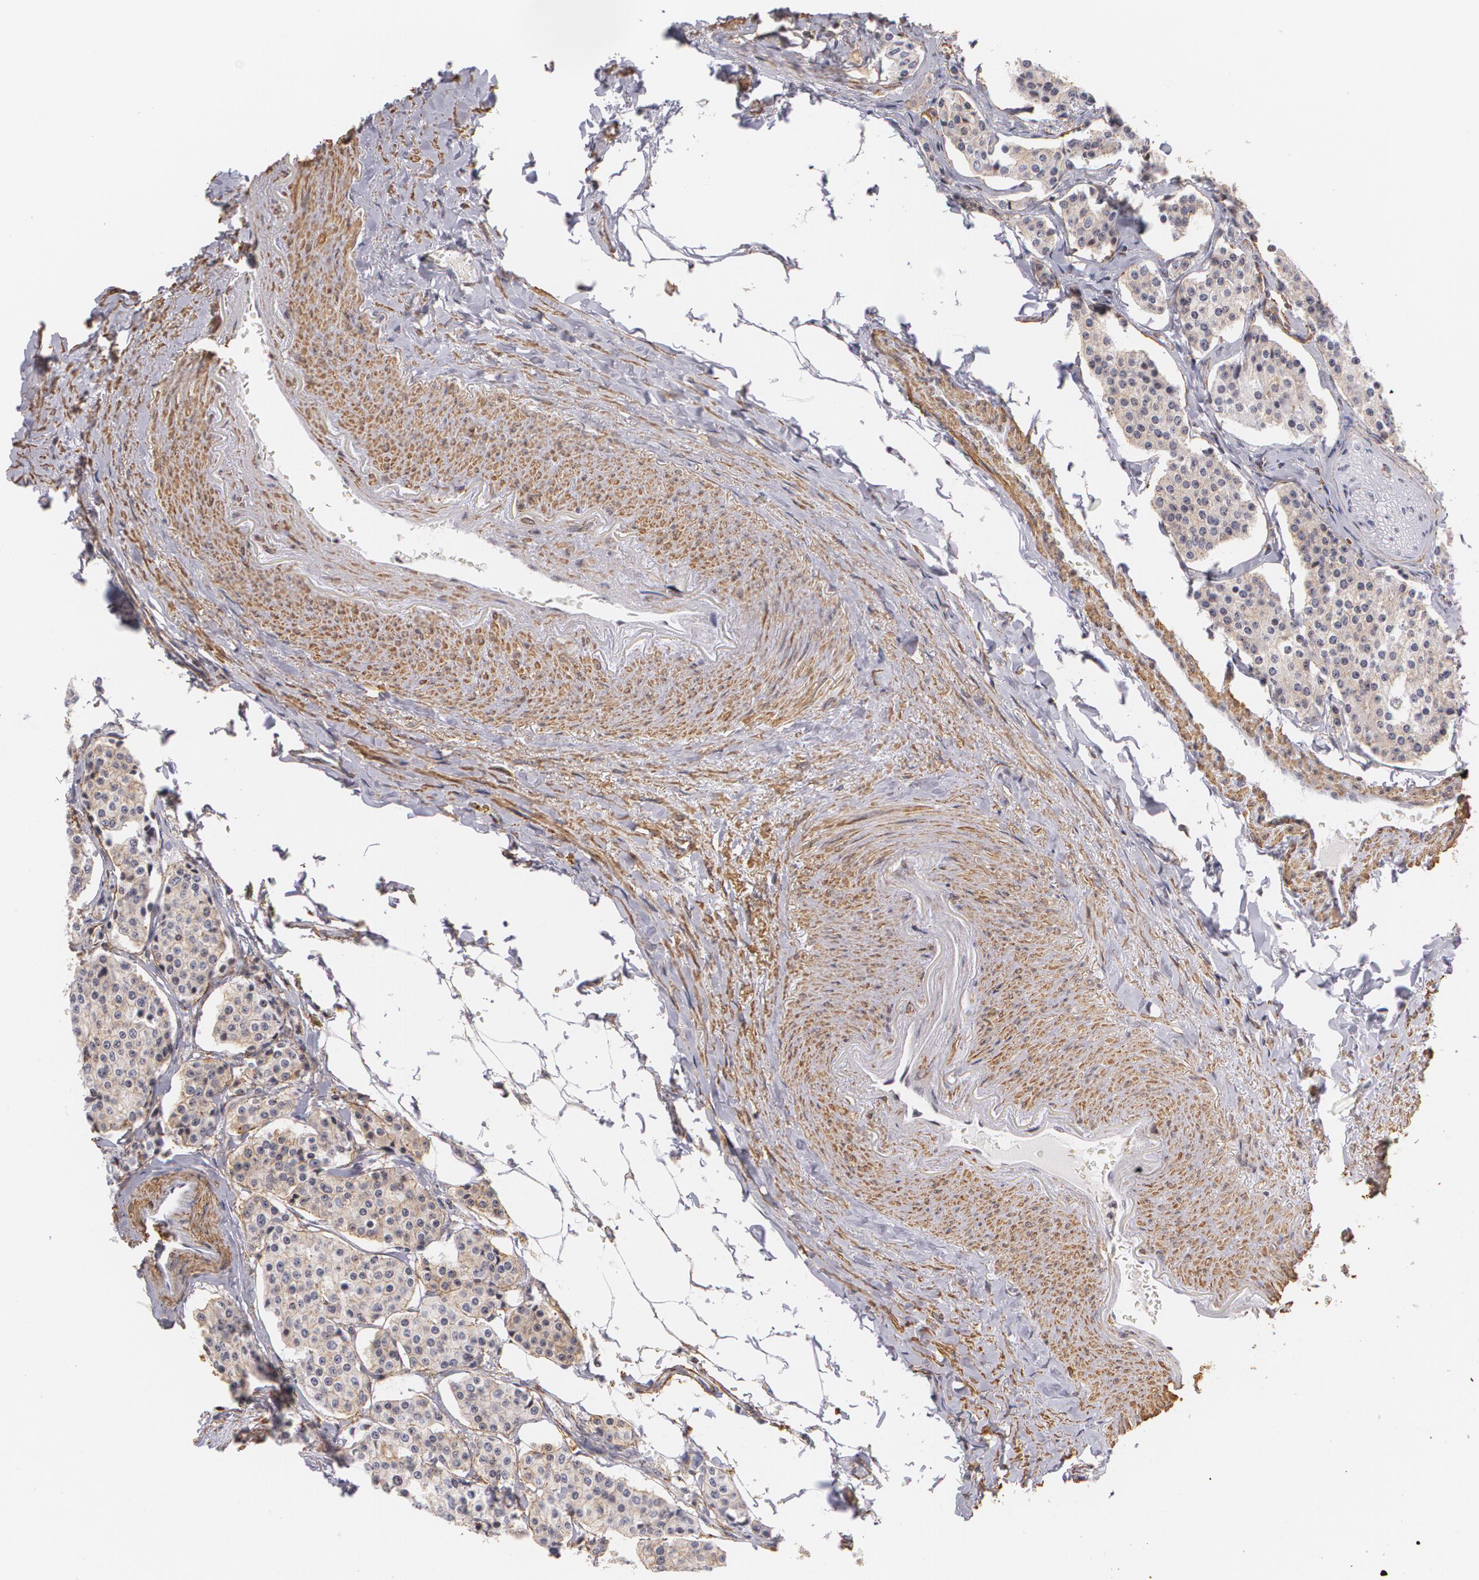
{"staining": {"intensity": "weak", "quantity": "25%-75%", "location": "cytoplasmic/membranous"}, "tissue": "carcinoid", "cell_type": "Tumor cells", "image_type": "cancer", "snomed": [{"axis": "morphology", "description": "Carcinoid, malignant, NOS"}, {"axis": "topography", "description": "Colon"}], "caption": "Protein expression by immunohistochemistry (IHC) exhibits weak cytoplasmic/membranous positivity in approximately 25%-75% of tumor cells in malignant carcinoid.", "gene": "VAMP1", "patient": {"sex": "female", "age": 61}}